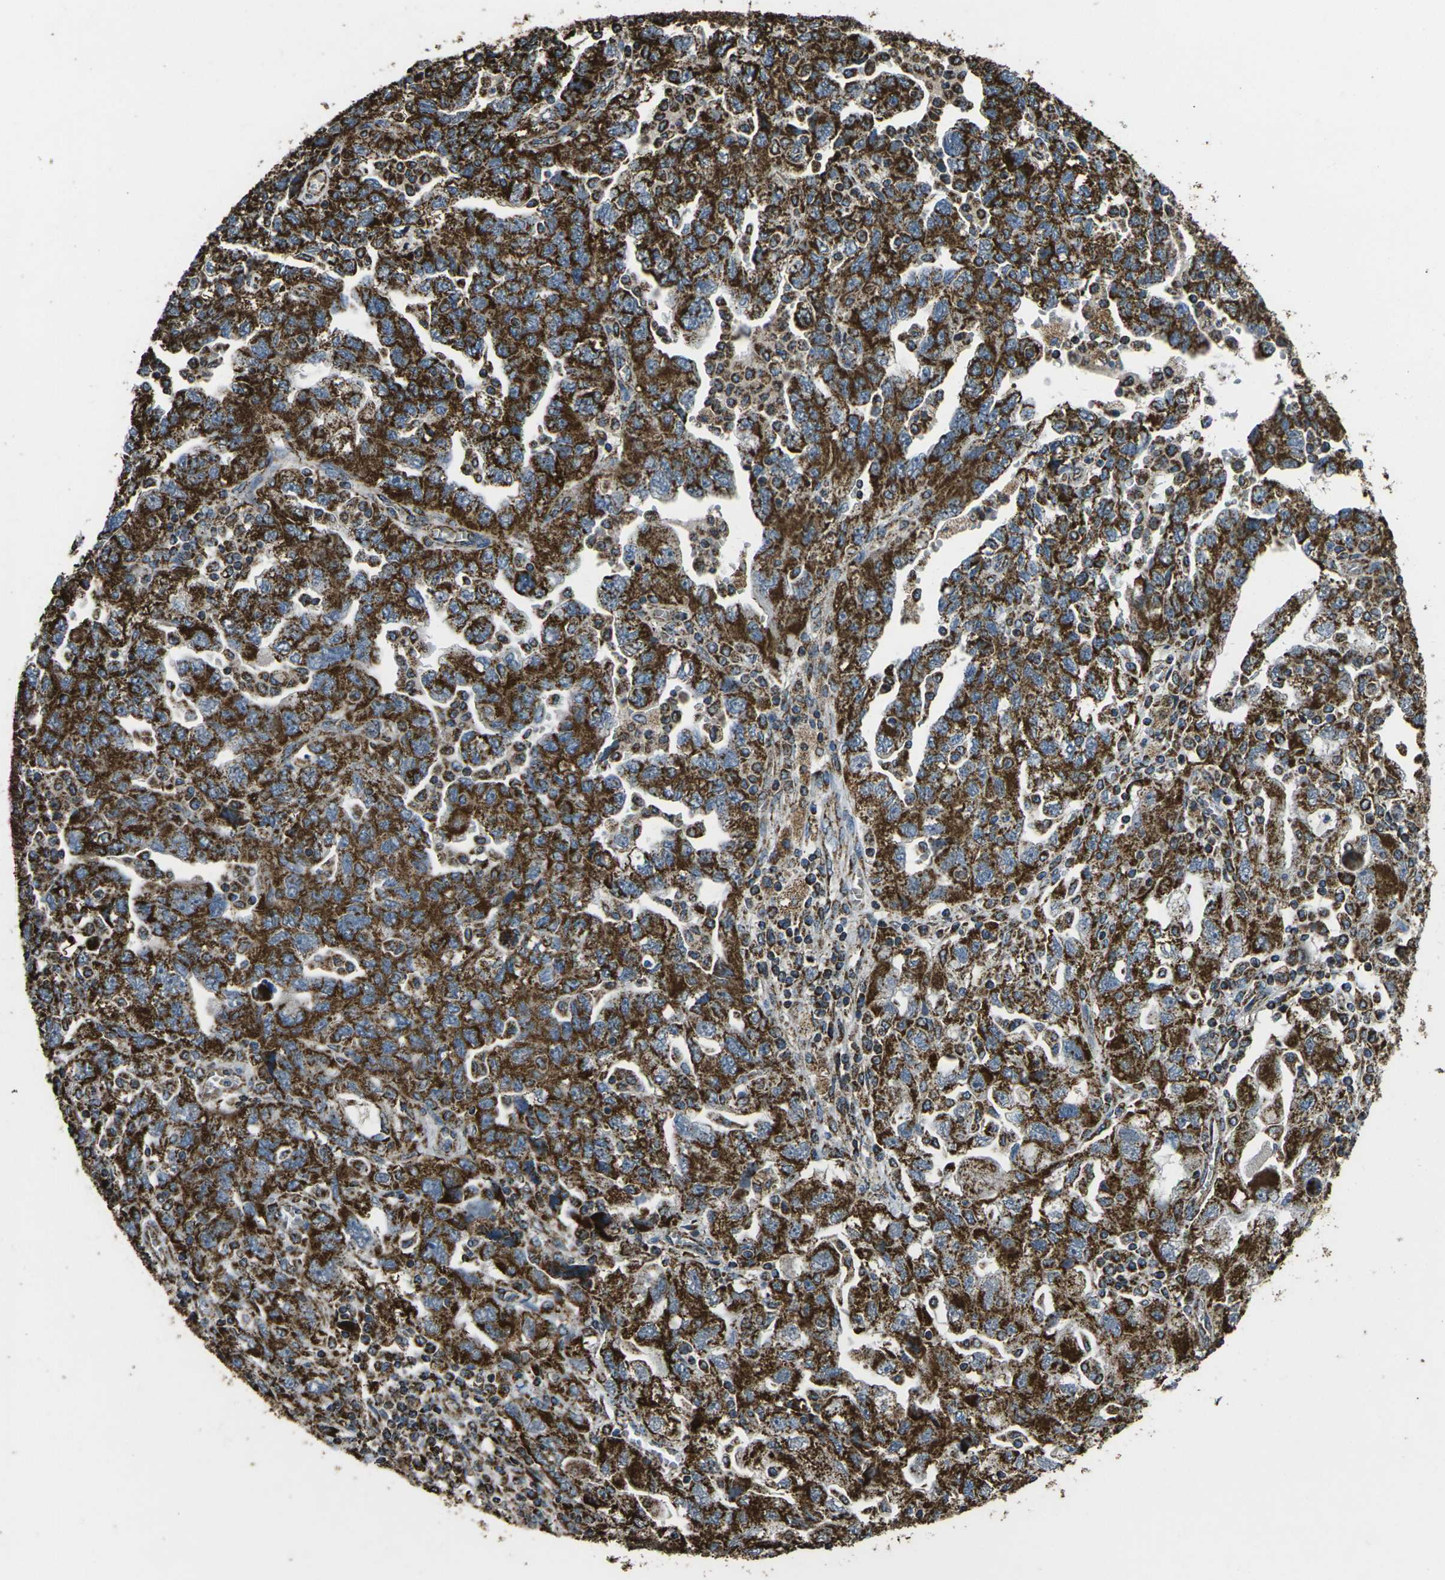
{"staining": {"intensity": "strong", "quantity": ">75%", "location": "cytoplasmic/membranous"}, "tissue": "ovarian cancer", "cell_type": "Tumor cells", "image_type": "cancer", "snomed": [{"axis": "morphology", "description": "Carcinoma, NOS"}, {"axis": "morphology", "description": "Cystadenocarcinoma, serous, NOS"}, {"axis": "topography", "description": "Ovary"}], "caption": "Protein staining by immunohistochemistry shows strong cytoplasmic/membranous expression in about >75% of tumor cells in ovarian cancer (serous cystadenocarcinoma). (brown staining indicates protein expression, while blue staining denotes nuclei).", "gene": "KLHL5", "patient": {"sex": "female", "age": 69}}